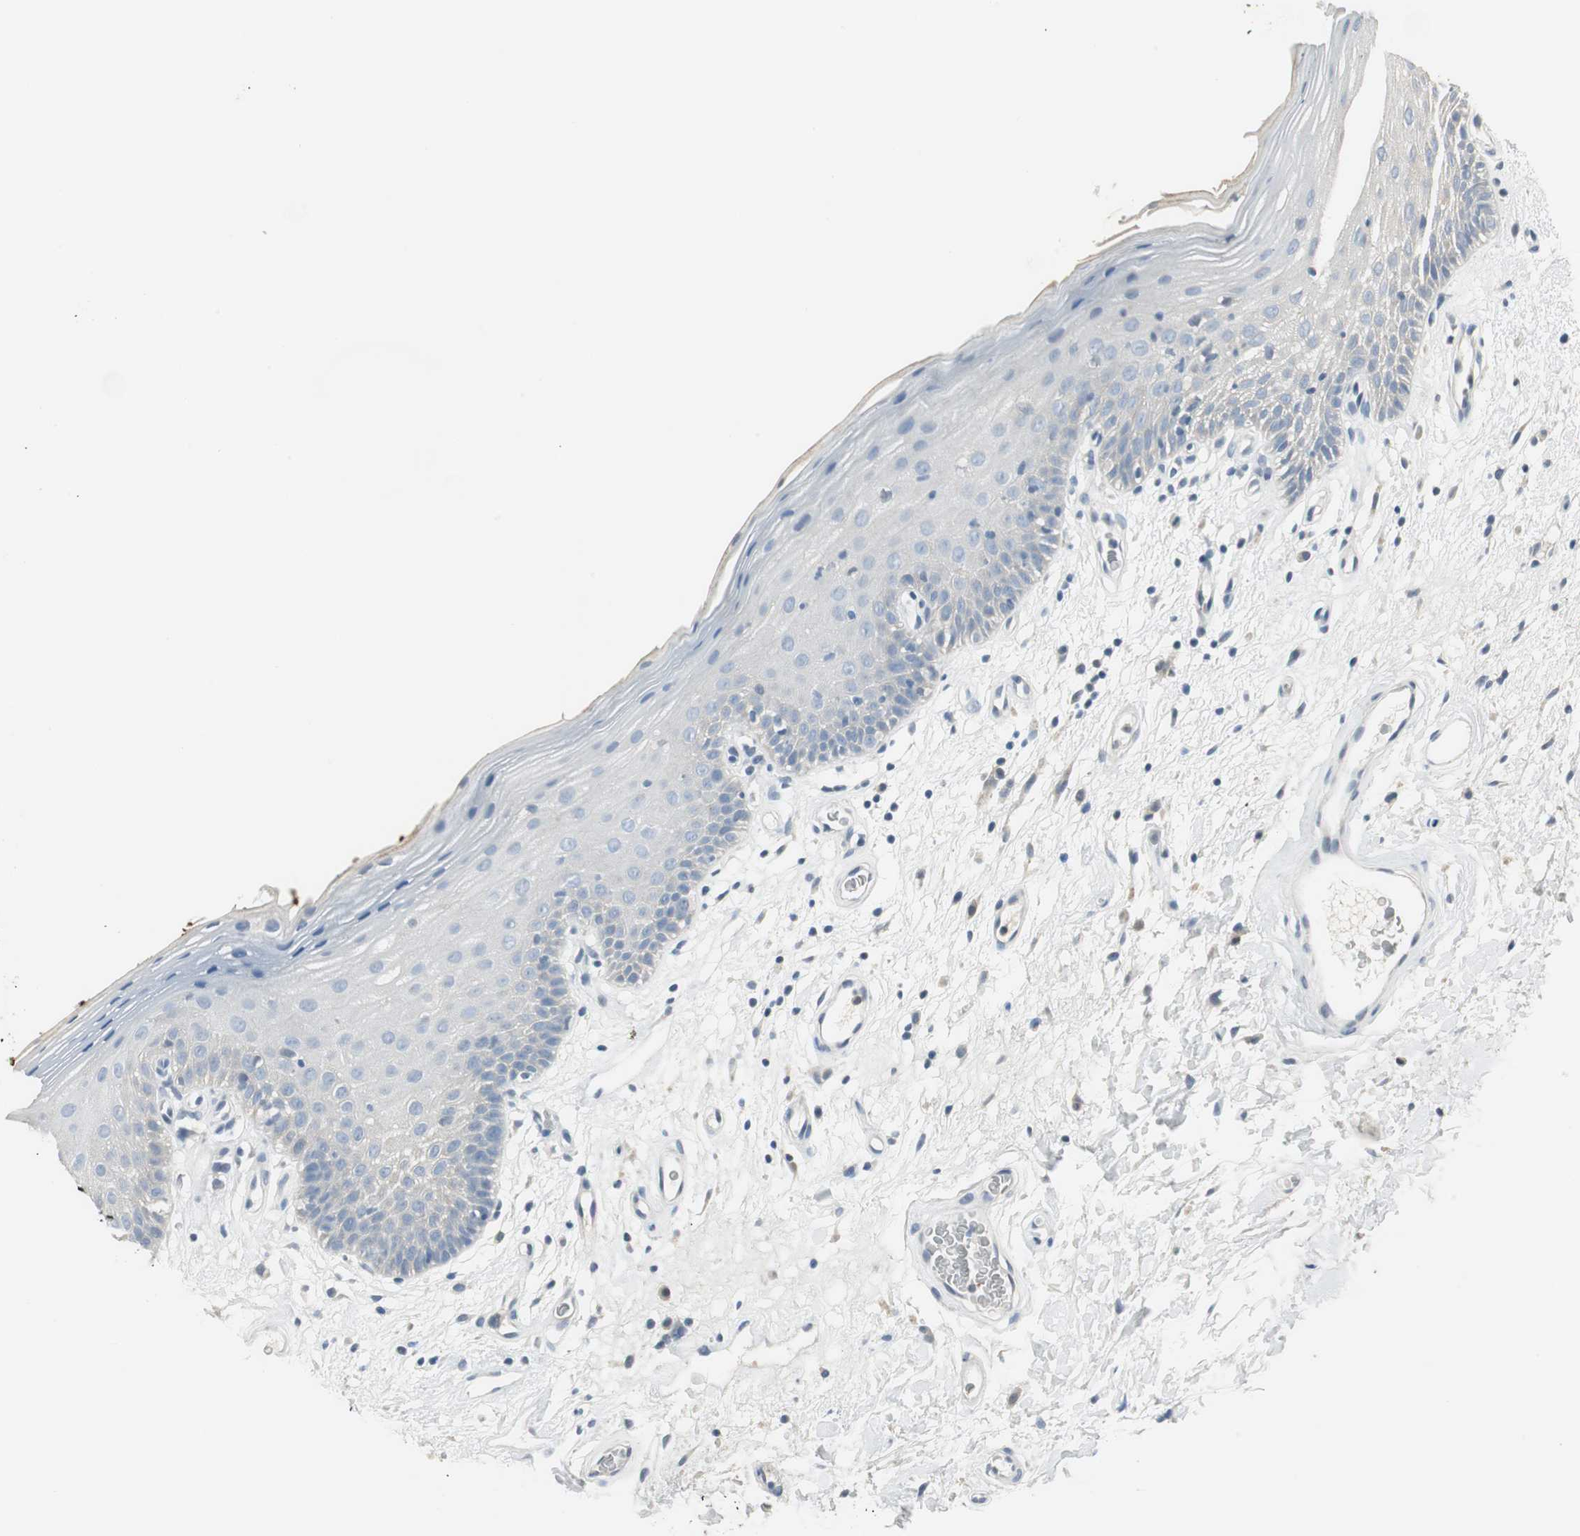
{"staining": {"intensity": "negative", "quantity": "none", "location": "none"}, "tissue": "oral mucosa", "cell_type": "Squamous epithelial cells", "image_type": "normal", "snomed": [{"axis": "morphology", "description": "Normal tissue, NOS"}, {"axis": "morphology", "description": "Squamous cell carcinoma, NOS"}, {"axis": "topography", "description": "Skeletal muscle"}, {"axis": "topography", "description": "Oral tissue"}, {"axis": "topography", "description": "Head-Neck"}], "caption": "This is a histopathology image of immunohistochemistry staining of benign oral mucosa, which shows no positivity in squamous epithelial cells.", "gene": "MSTO1", "patient": {"sex": "male", "age": 71}}